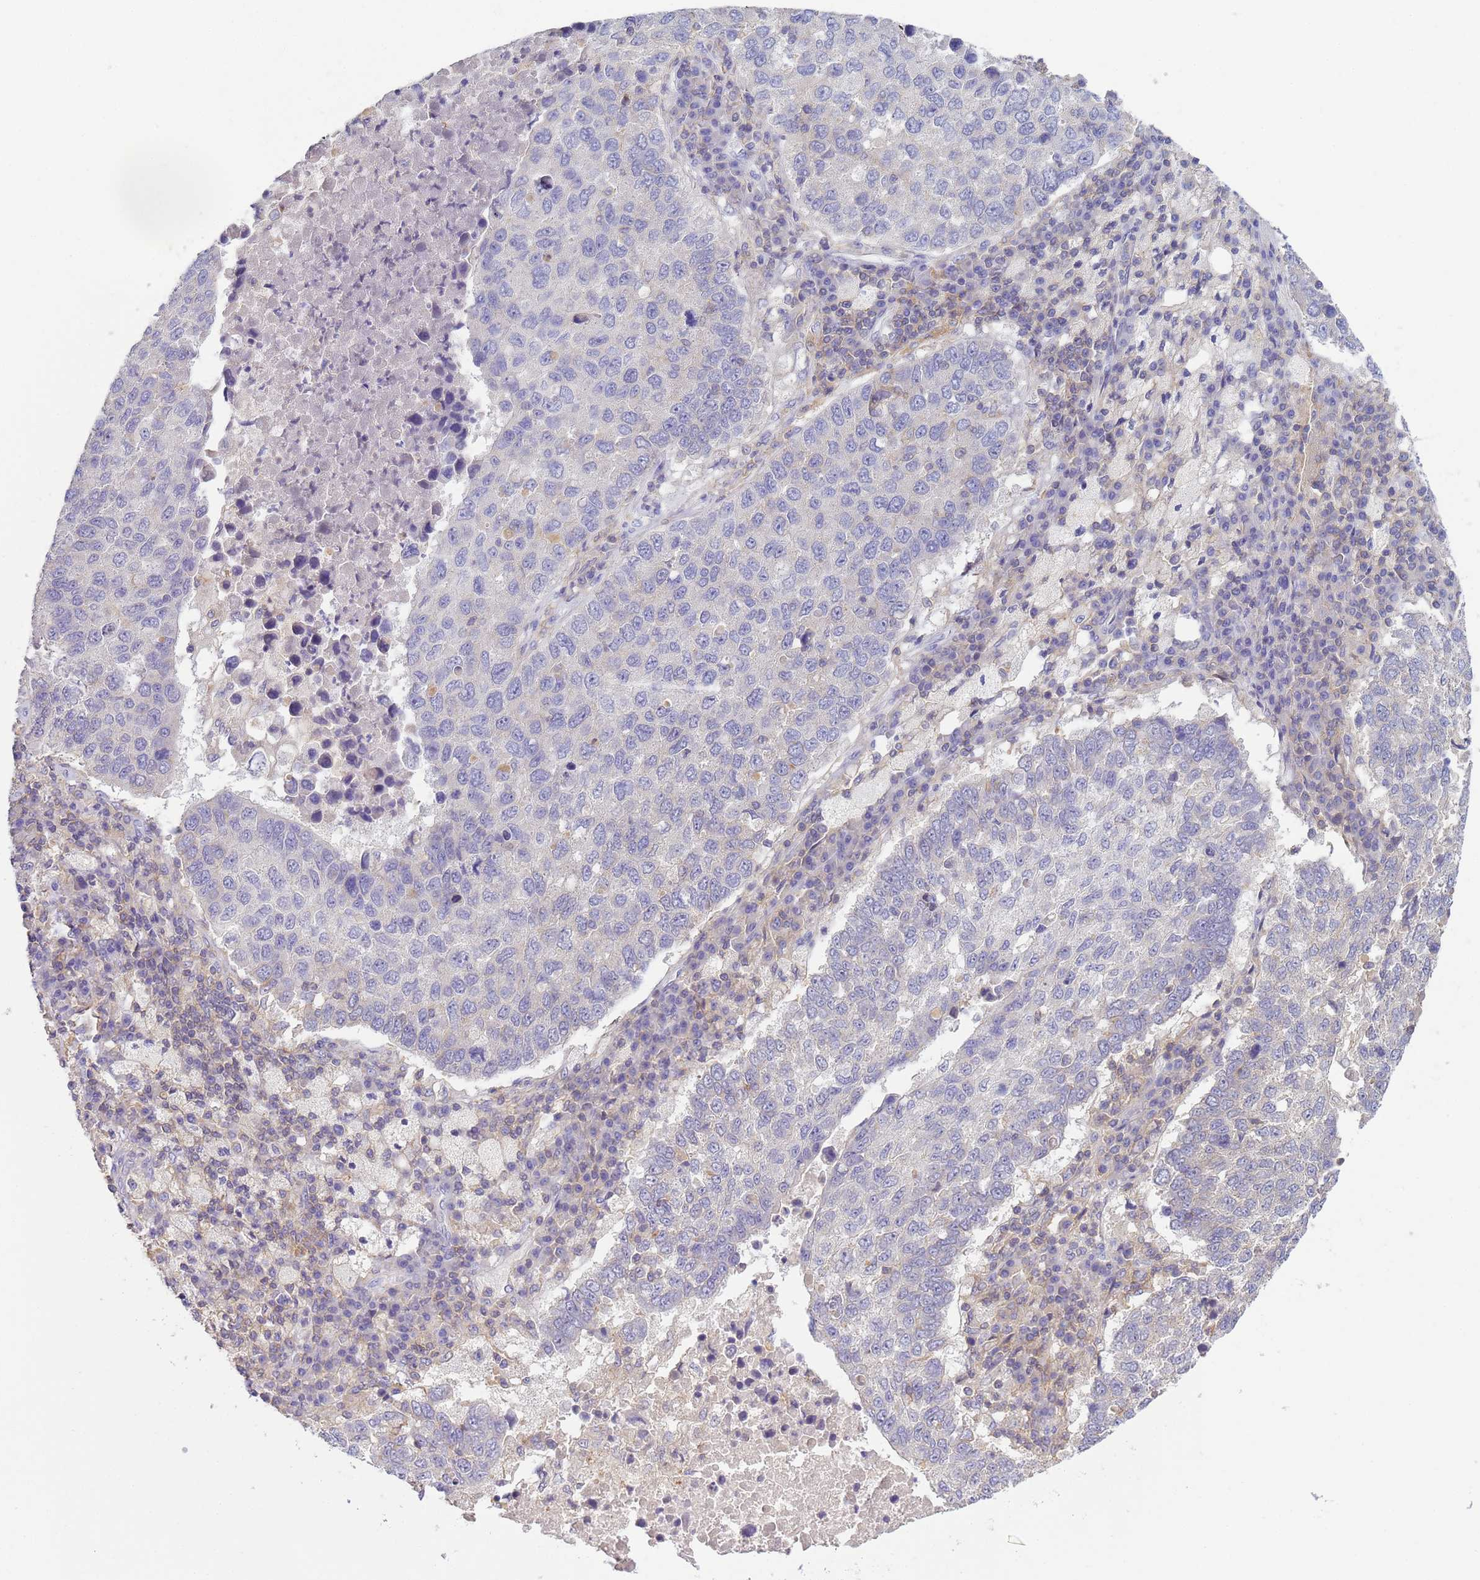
{"staining": {"intensity": "negative", "quantity": "none", "location": "none"}, "tissue": "lung cancer", "cell_type": "Tumor cells", "image_type": "cancer", "snomed": [{"axis": "morphology", "description": "Squamous cell carcinoma, NOS"}, {"axis": "topography", "description": "Lung"}], "caption": "DAB (3,3'-diaminobenzidine) immunohistochemical staining of human squamous cell carcinoma (lung) shows no significant expression in tumor cells.", "gene": "KLHL13", "patient": {"sex": "male", "age": 73}}